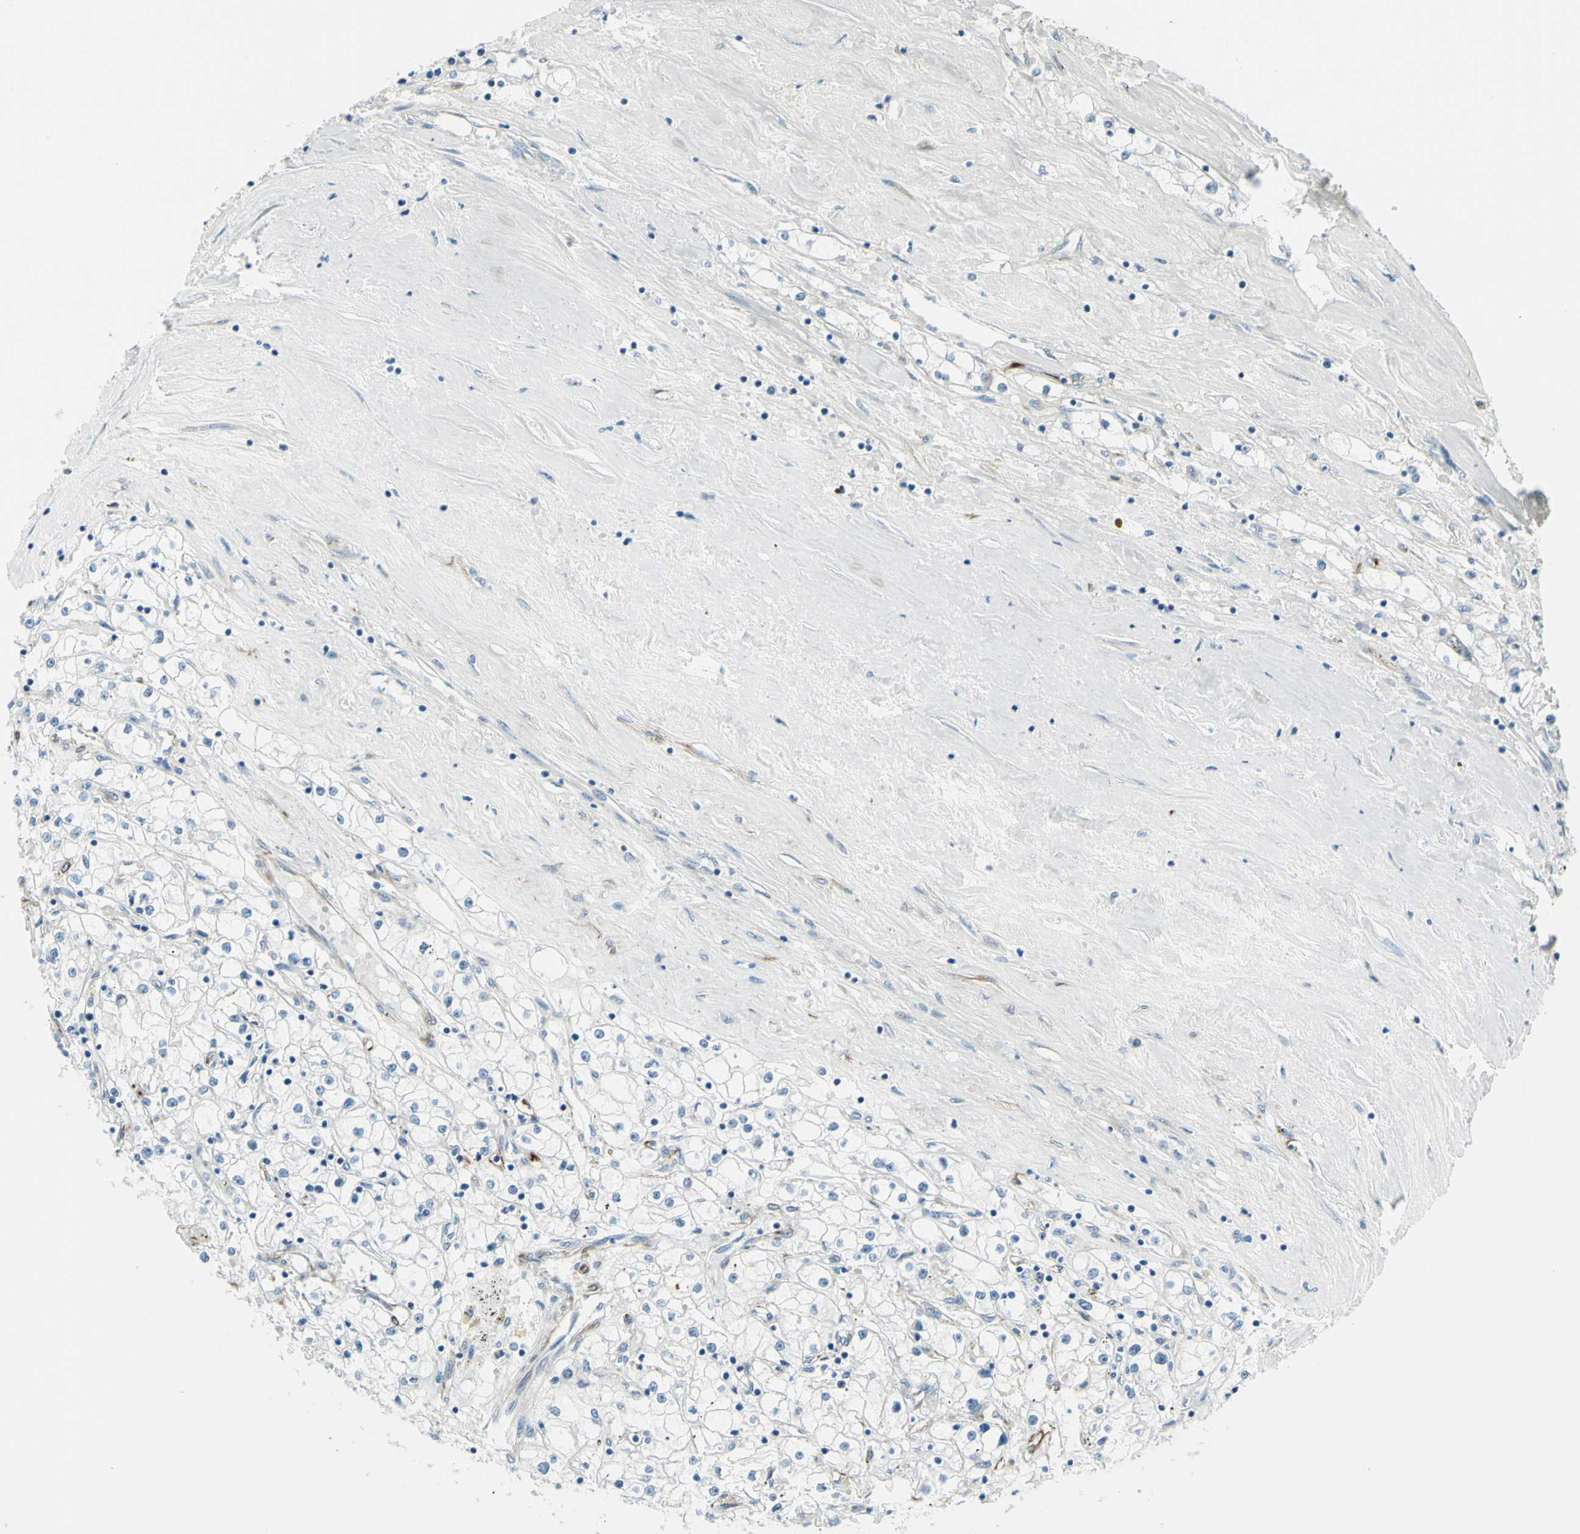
{"staining": {"intensity": "negative", "quantity": "none", "location": "none"}, "tissue": "renal cancer", "cell_type": "Tumor cells", "image_type": "cancer", "snomed": [{"axis": "morphology", "description": "Adenocarcinoma, NOS"}, {"axis": "topography", "description": "Kidney"}], "caption": "The IHC image has no significant staining in tumor cells of renal cancer (adenocarcinoma) tissue.", "gene": "PTH2R", "patient": {"sex": "male", "age": 56}}